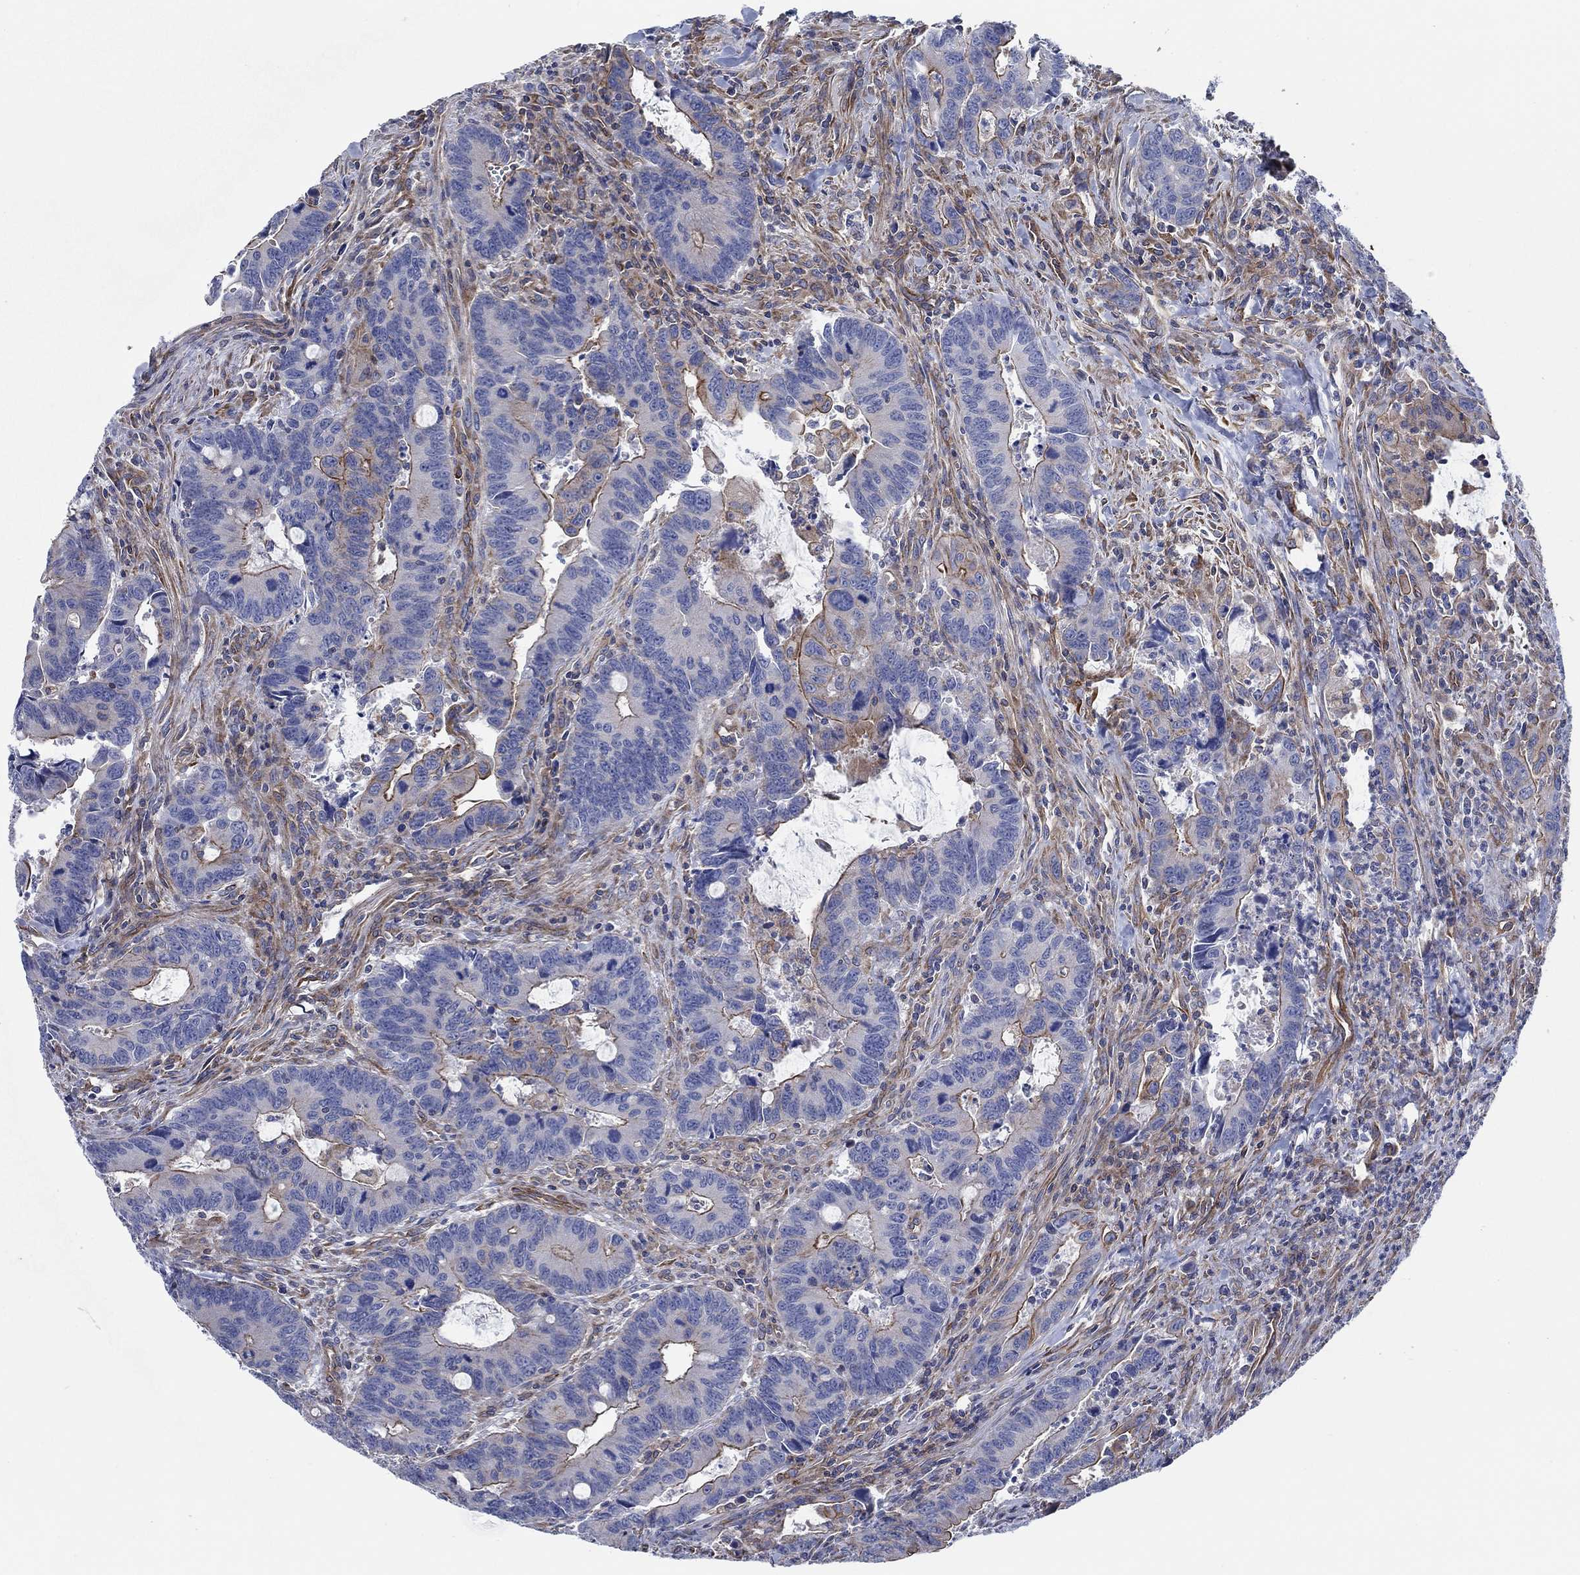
{"staining": {"intensity": "strong", "quantity": "25%-75%", "location": "cytoplasmic/membranous"}, "tissue": "colorectal cancer", "cell_type": "Tumor cells", "image_type": "cancer", "snomed": [{"axis": "morphology", "description": "Adenocarcinoma, NOS"}, {"axis": "topography", "description": "Rectum"}], "caption": "Immunohistochemistry (IHC) image of neoplastic tissue: adenocarcinoma (colorectal) stained using IHC demonstrates high levels of strong protein expression localized specifically in the cytoplasmic/membranous of tumor cells, appearing as a cytoplasmic/membranous brown color.", "gene": "FMN1", "patient": {"sex": "male", "age": 67}}